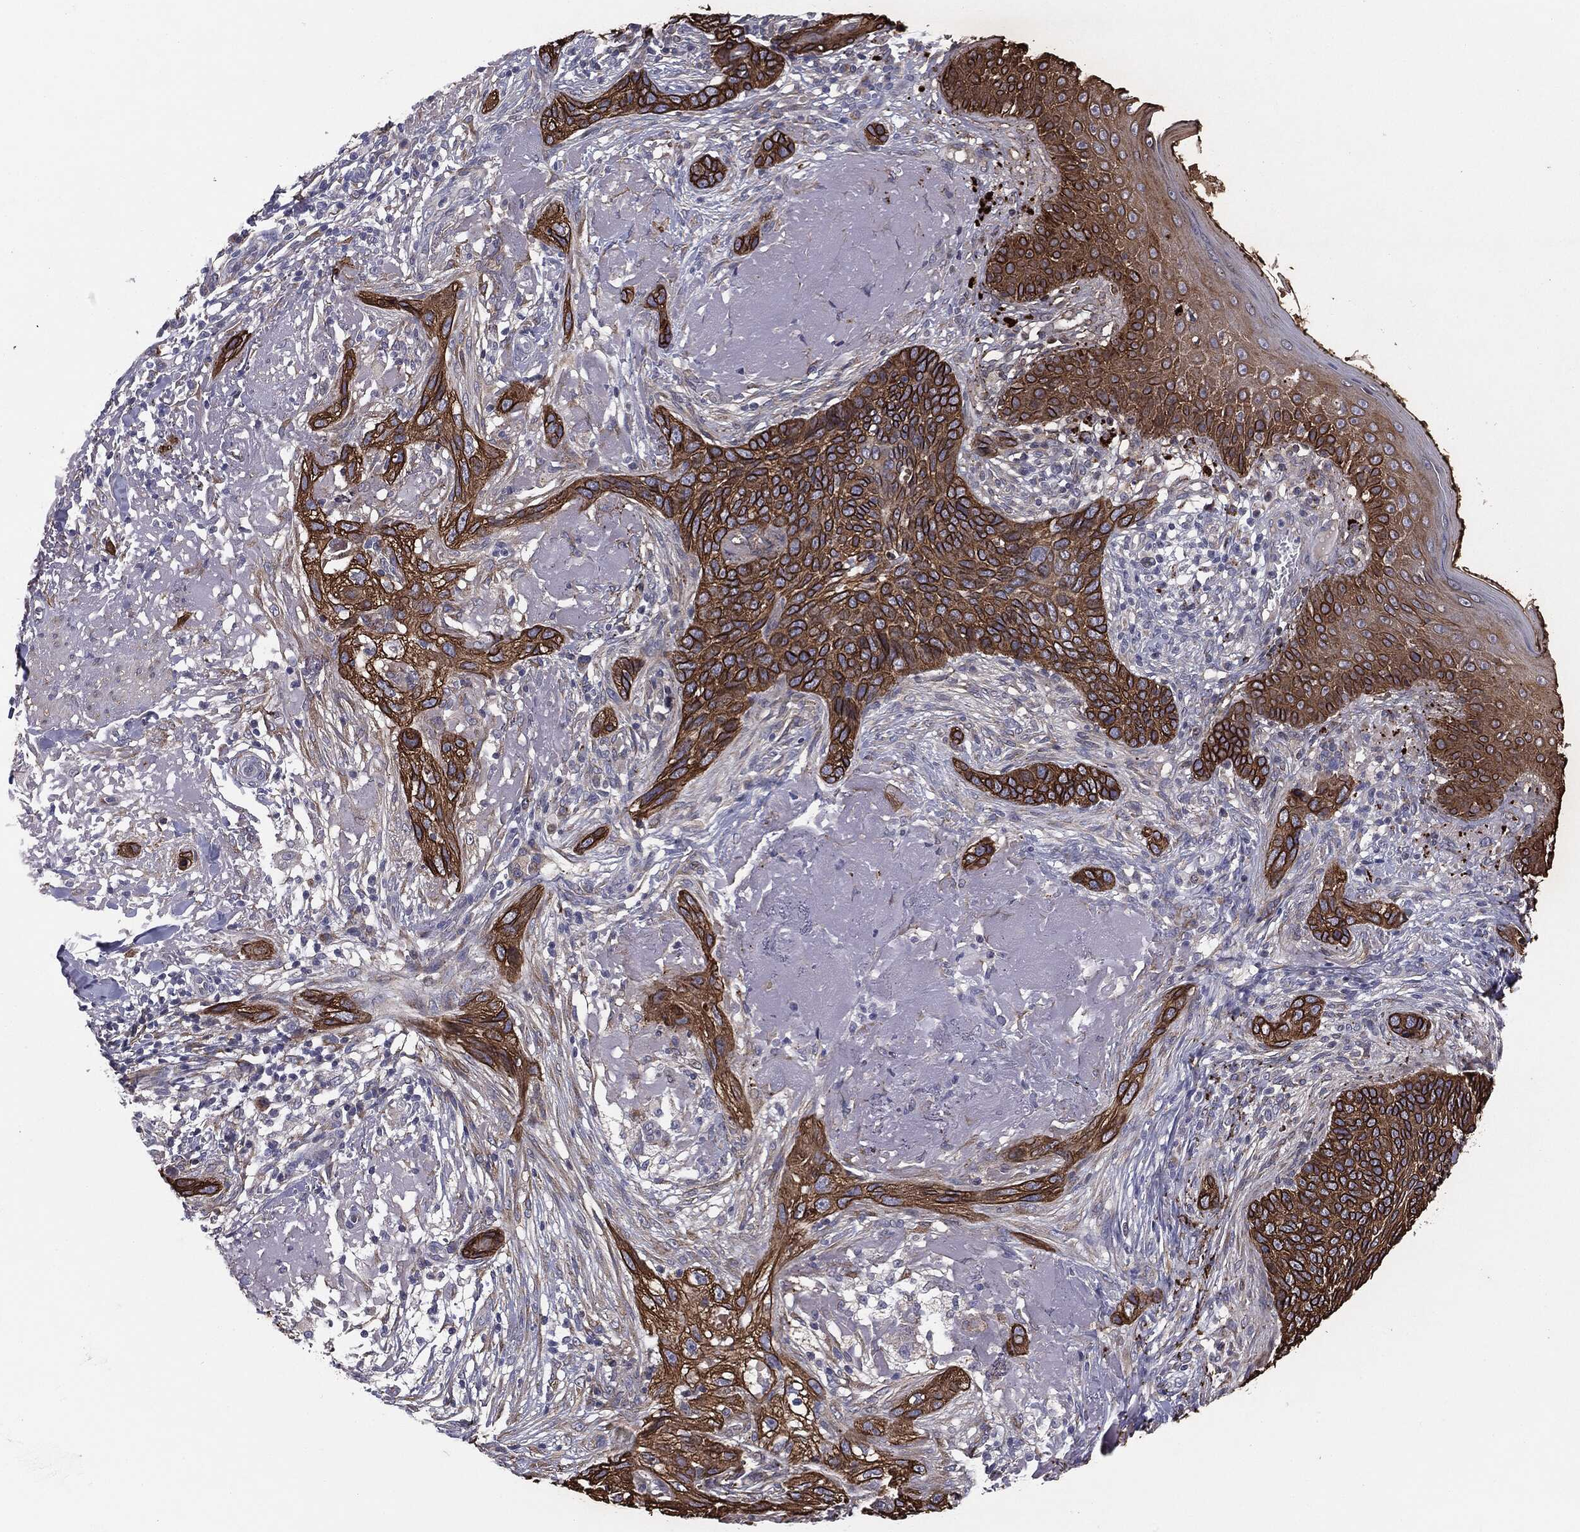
{"staining": {"intensity": "strong", "quantity": ">75%", "location": "cytoplasmic/membranous"}, "tissue": "skin cancer", "cell_type": "Tumor cells", "image_type": "cancer", "snomed": [{"axis": "morphology", "description": "Basal cell carcinoma"}, {"axis": "topography", "description": "Skin"}], "caption": "Protein staining exhibits strong cytoplasmic/membranous expression in about >75% of tumor cells in basal cell carcinoma (skin).", "gene": "KRT5", "patient": {"sex": "male", "age": 91}}